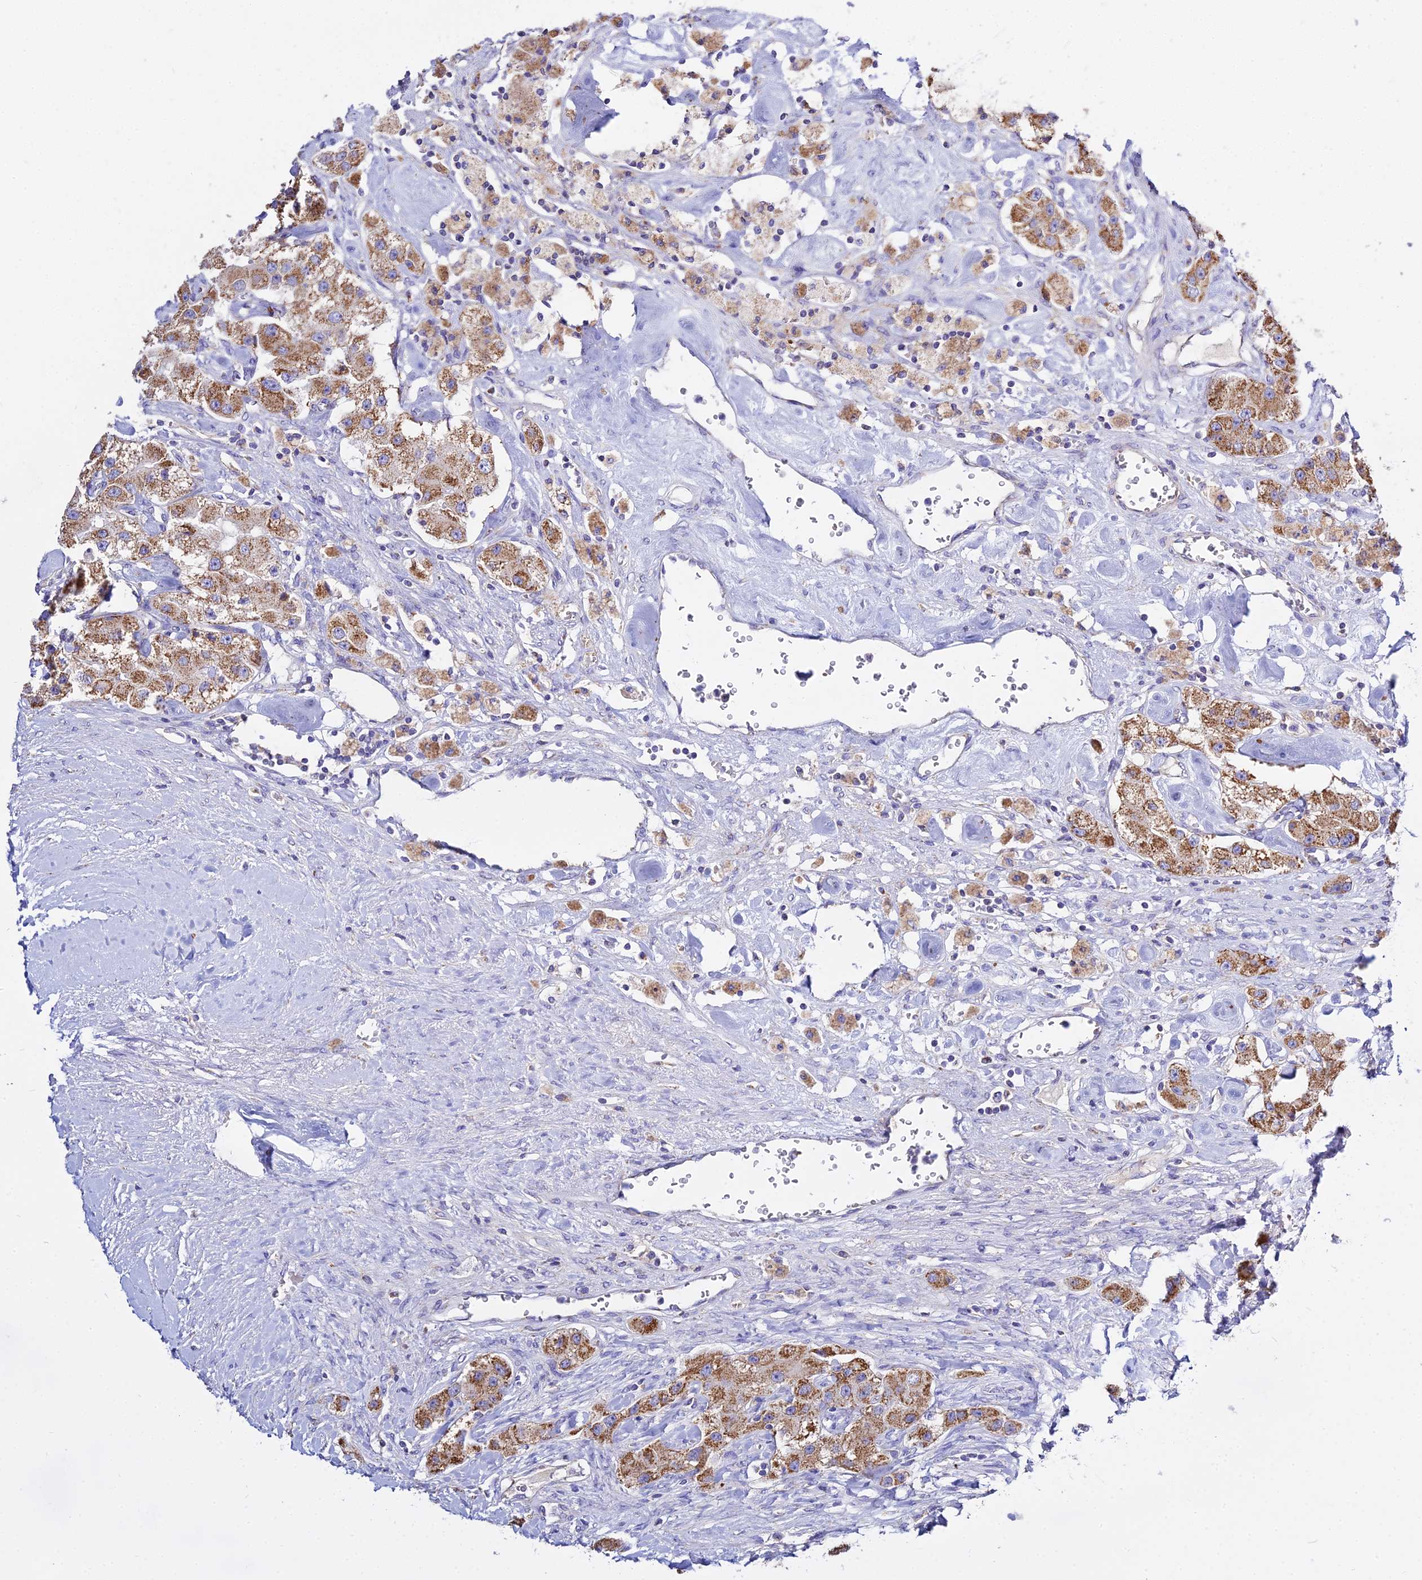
{"staining": {"intensity": "moderate", "quantity": ">75%", "location": "cytoplasmic/membranous"}, "tissue": "carcinoid", "cell_type": "Tumor cells", "image_type": "cancer", "snomed": [{"axis": "morphology", "description": "Carcinoid, malignant, NOS"}, {"axis": "topography", "description": "Pancreas"}], "caption": "A micrograph of malignant carcinoid stained for a protein shows moderate cytoplasmic/membranous brown staining in tumor cells.", "gene": "TYW5", "patient": {"sex": "male", "age": 41}}